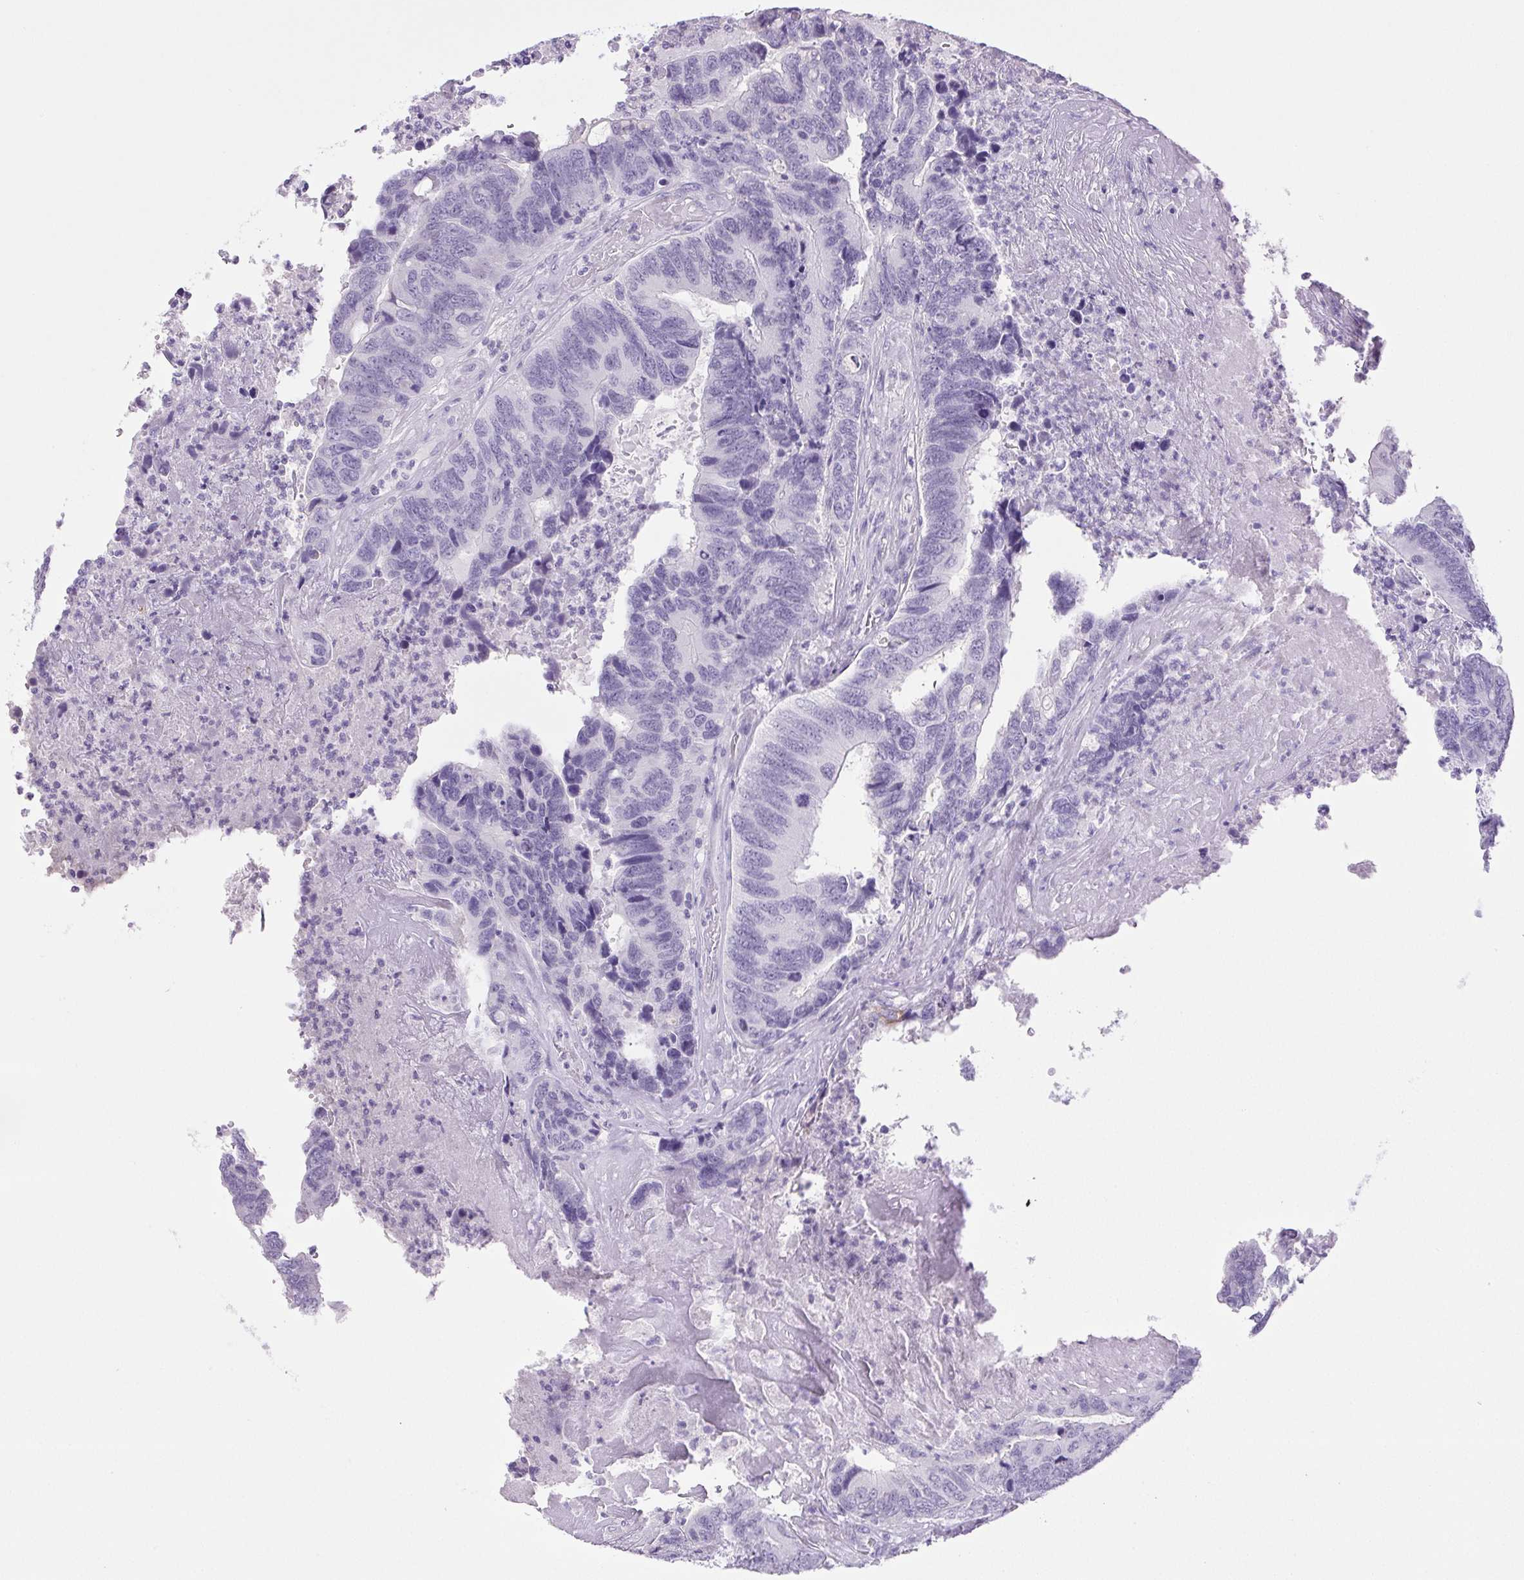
{"staining": {"intensity": "negative", "quantity": "none", "location": "none"}, "tissue": "colorectal cancer", "cell_type": "Tumor cells", "image_type": "cancer", "snomed": [{"axis": "morphology", "description": "Adenocarcinoma, NOS"}, {"axis": "topography", "description": "Colon"}], "caption": "Colorectal cancer stained for a protein using immunohistochemistry exhibits no expression tumor cells.", "gene": "PAPPA2", "patient": {"sex": "female", "age": 67}}